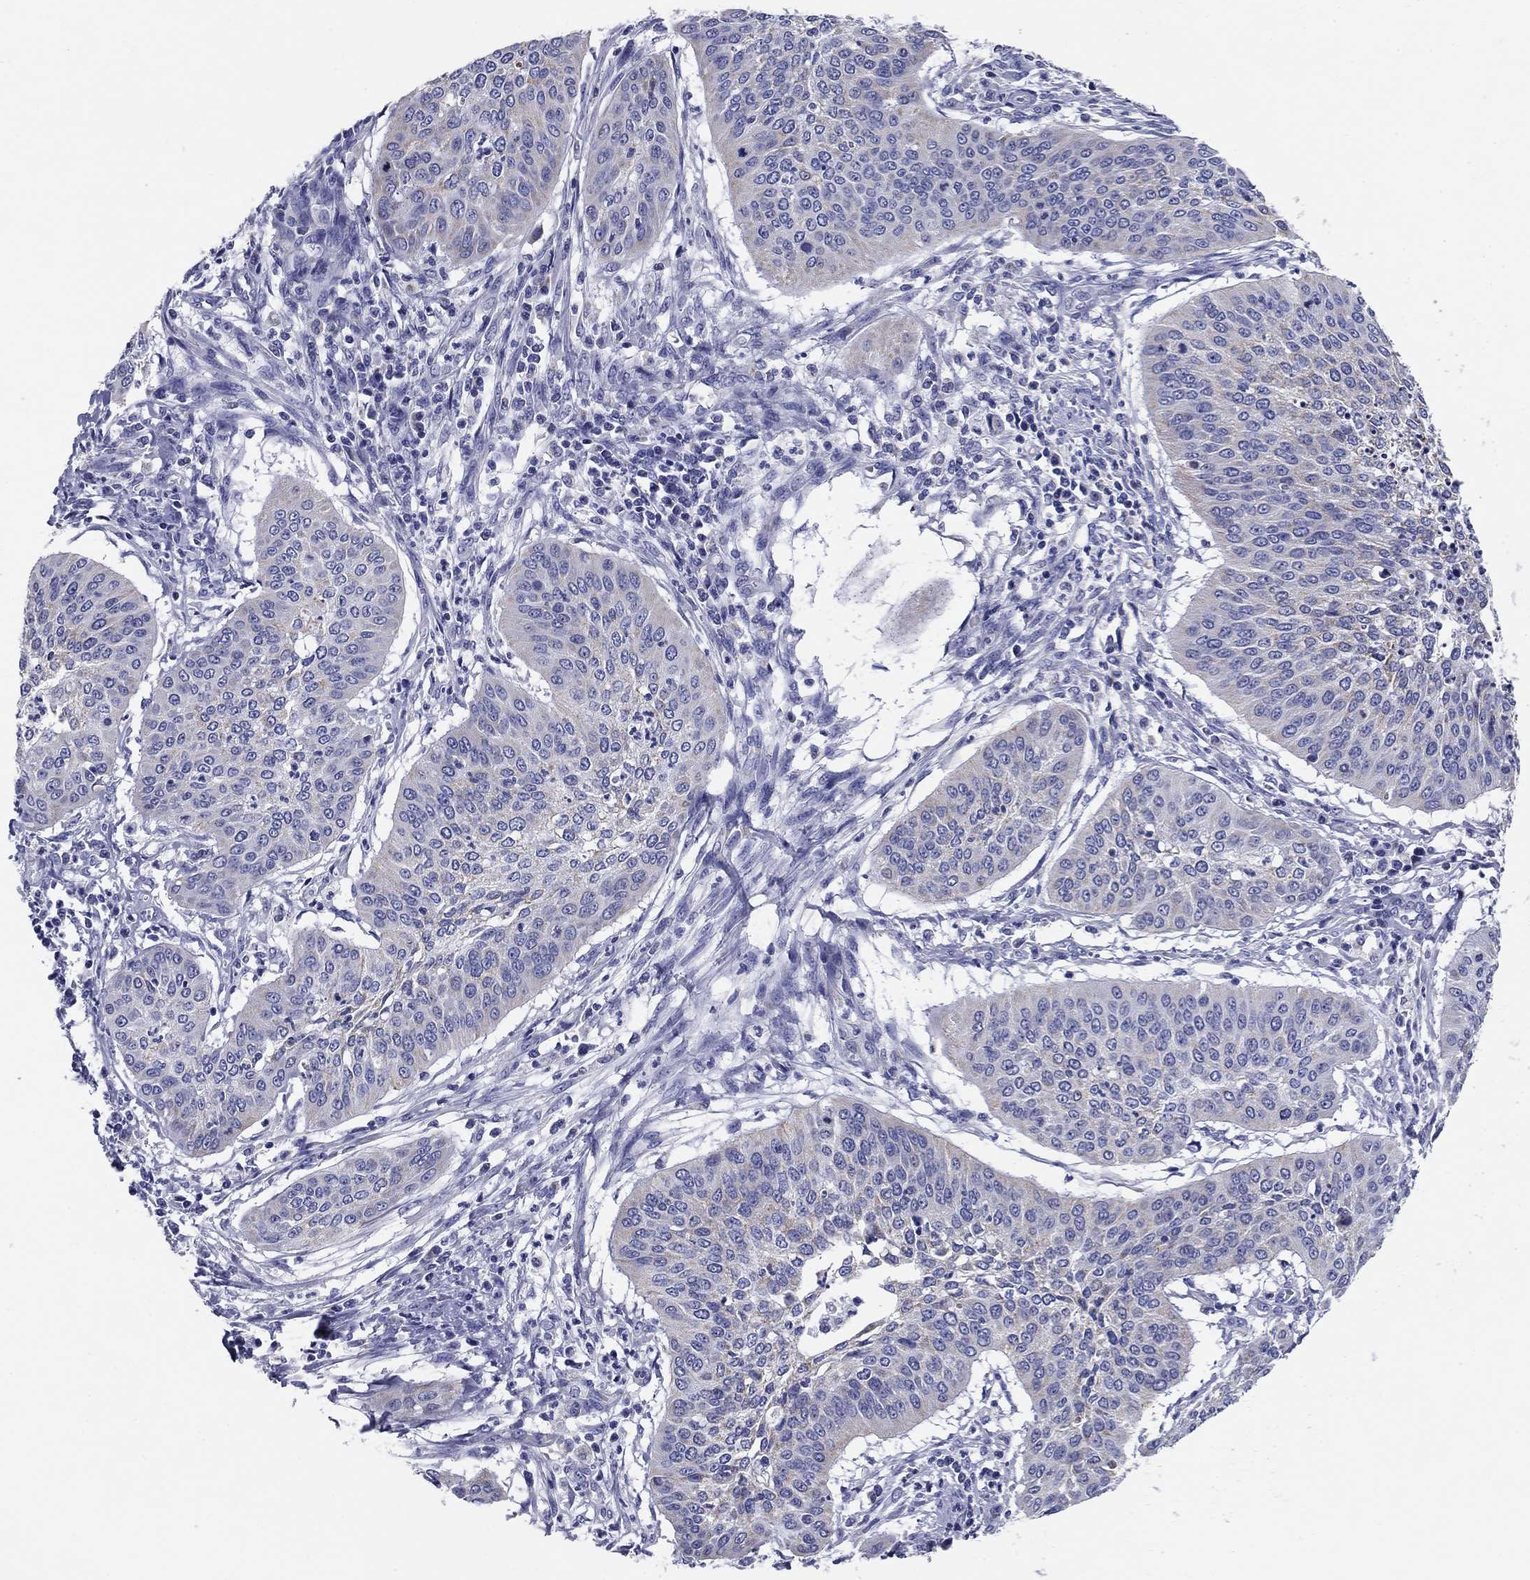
{"staining": {"intensity": "negative", "quantity": "none", "location": "none"}, "tissue": "cervical cancer", "cell_type": "Tumor cells", "image_type": "cancer", "snomed": [{"axis": "morphology", "description": "Normal tissue, NOS"}, {"axis": "morphology", "description": "Squamous cell carcinoma, NOS"}, {"axis": "topography", "description": "Cervix"}], "caption": "Cervical cancer was stained to show a protein in brown. There is no significant expression in tumor cells. (DAB immunohistochemistry visualized using brightfield microscopy, high magnification).", "gene": "UPB1", "patient": {"sex": "female", "age": 39}}